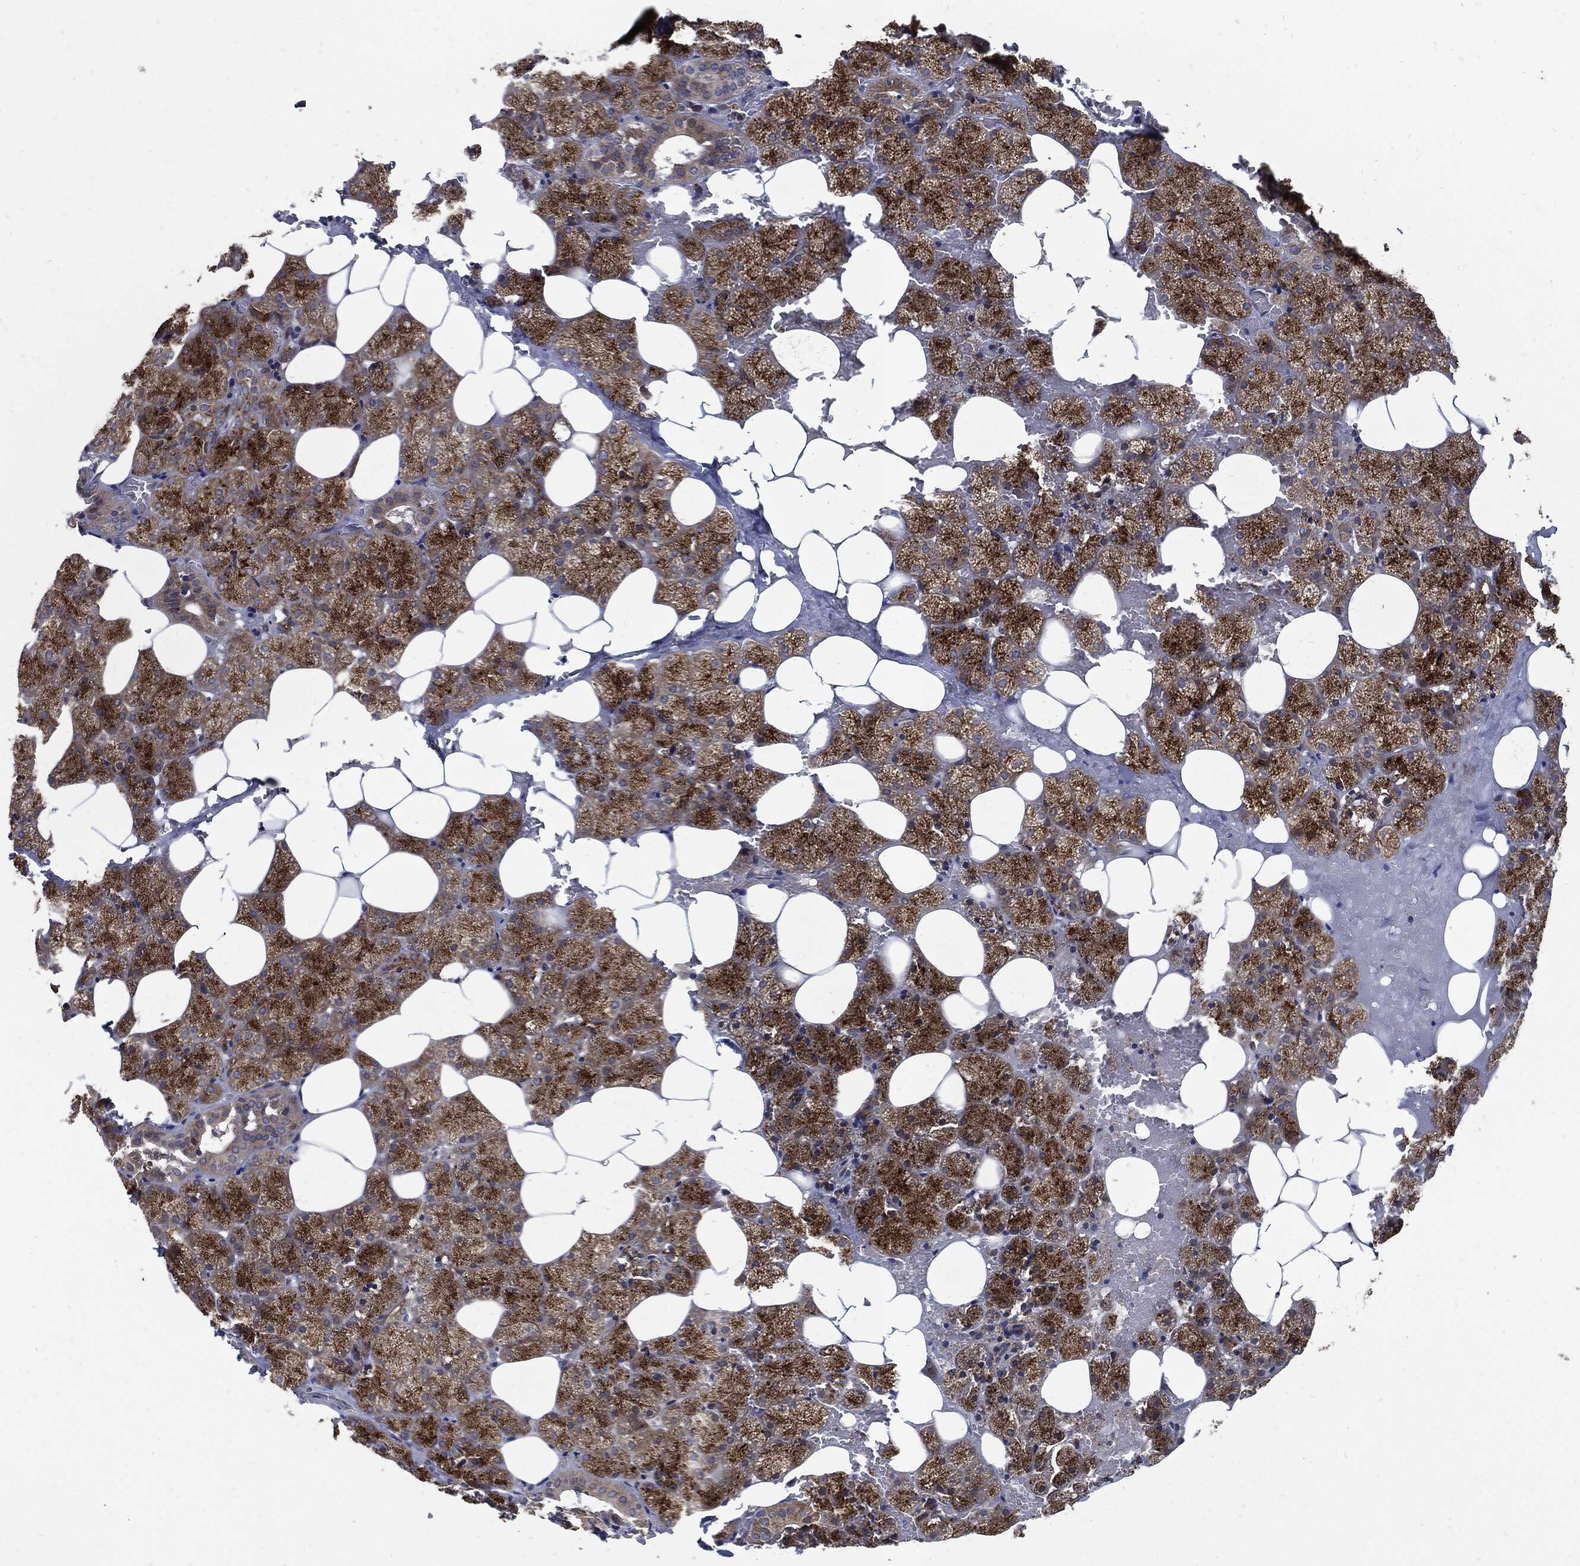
{"staining": {"intensity": "strong", "quantity": ">75%", "location": "cytoplasmic/membranous"}, "tissue": "salivary gland", "cell_type": "Glandular cells", "image_type": "normal", "snomed": [{"axis": "morphology", "description": "Normal tissue, NOS"}, {"axis": "topography", "description": "Salivary gland"}], "caption": "This photomicrograph demonstrates benign salivary gland stained with immunohistochemistry (IHC) to label a protein in brown. The cytoplasmic/membranous of glandular cells show strong positivity for the protein. Nuclei are counter-stained blue.", "gene": "SLC31A2", "patient": {"sex": "male", "age": 38}}